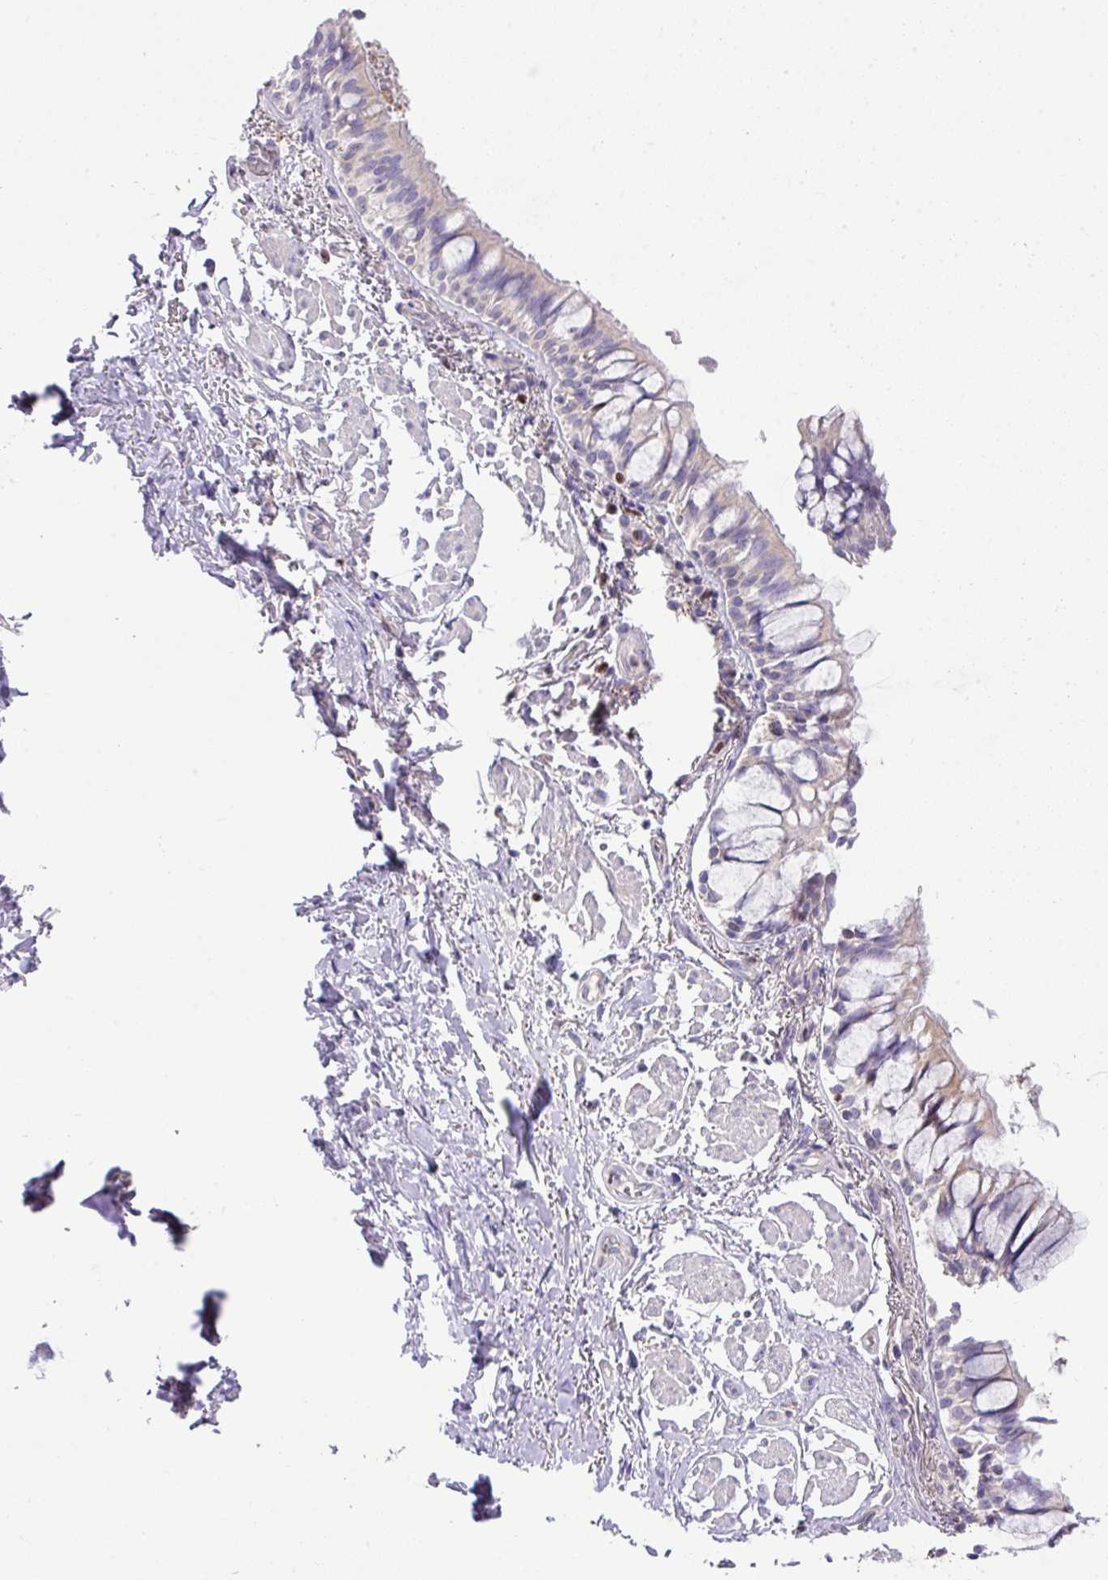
{"staining": {"intensity": "weak", "quantity": "<25%", "location": "cytoplasmic/membranous"}, "tissue": "bronchus", "cell_type": "Respiratory epithelial cells", "image_type": "normal", "snomed": [{"axis": "morphology", "description": "Normal tissue, NOS"}, {"axis": "topography", "description": "Bronchus"}], "caption": "An IHC image of benign bronchus is shown. There is no staining in respiratory epithelial cells of bronchus.", "gene": "ZNF394", "patient": {"sex": "male", "age": 70}}